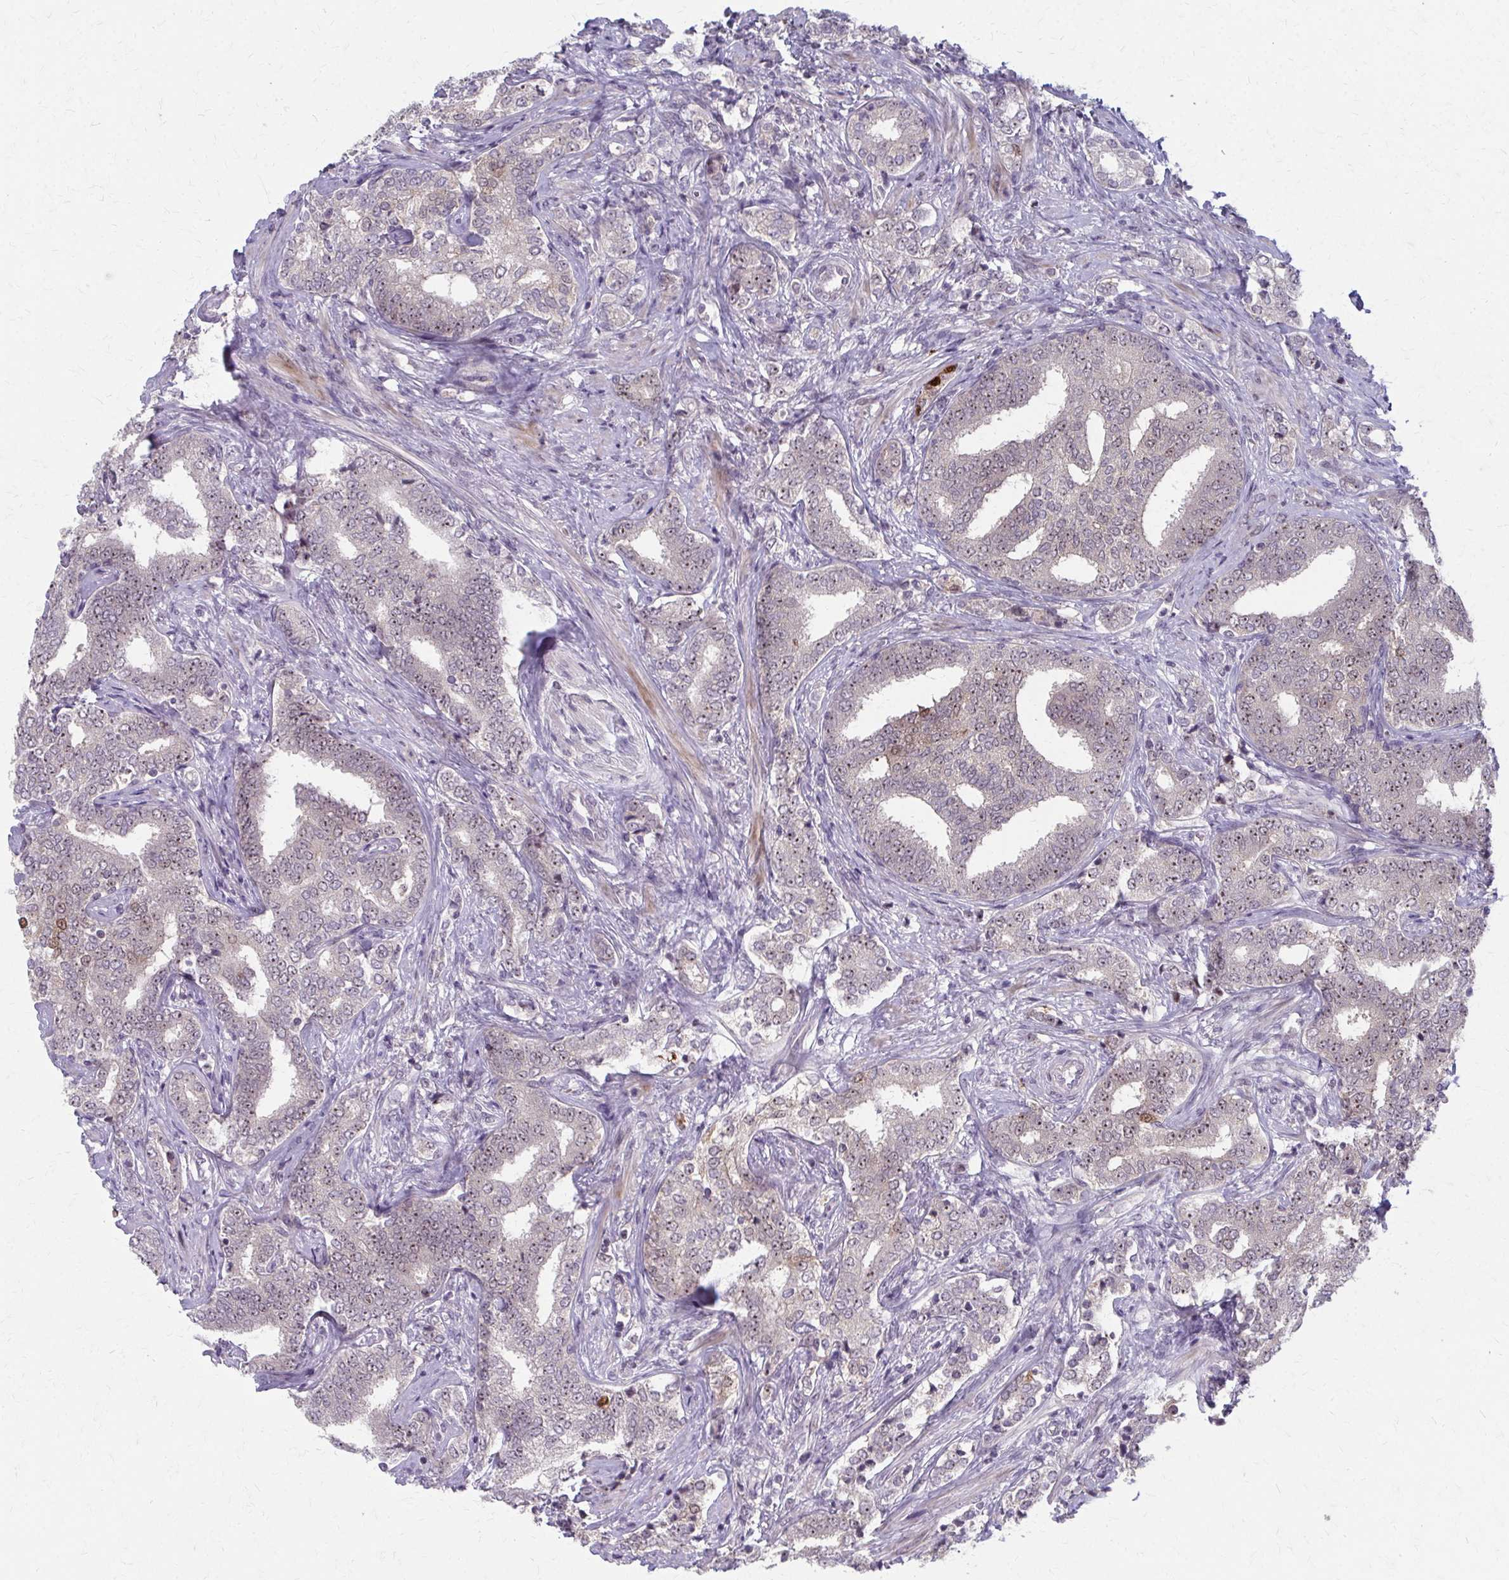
{"staining": {"intensity": "moderate", "quantity": ">75%", "location": "nuclear"}, "tissue": "prostate cancer", "cell_type": "Tumor cells", "image_type": "cancer", "snomed": [{"axis": "morphology", "description": "Adenocarcinoma, High grade"}, {"axis": "topography", "description": "Prostate"}], "caption": "A micrograph of human prostate cancer stained for a protein displays moderate nuclear brown staining in tumor cells.", "gene": "NUDT16", "patient": {"sex": "male", "age": 72}}